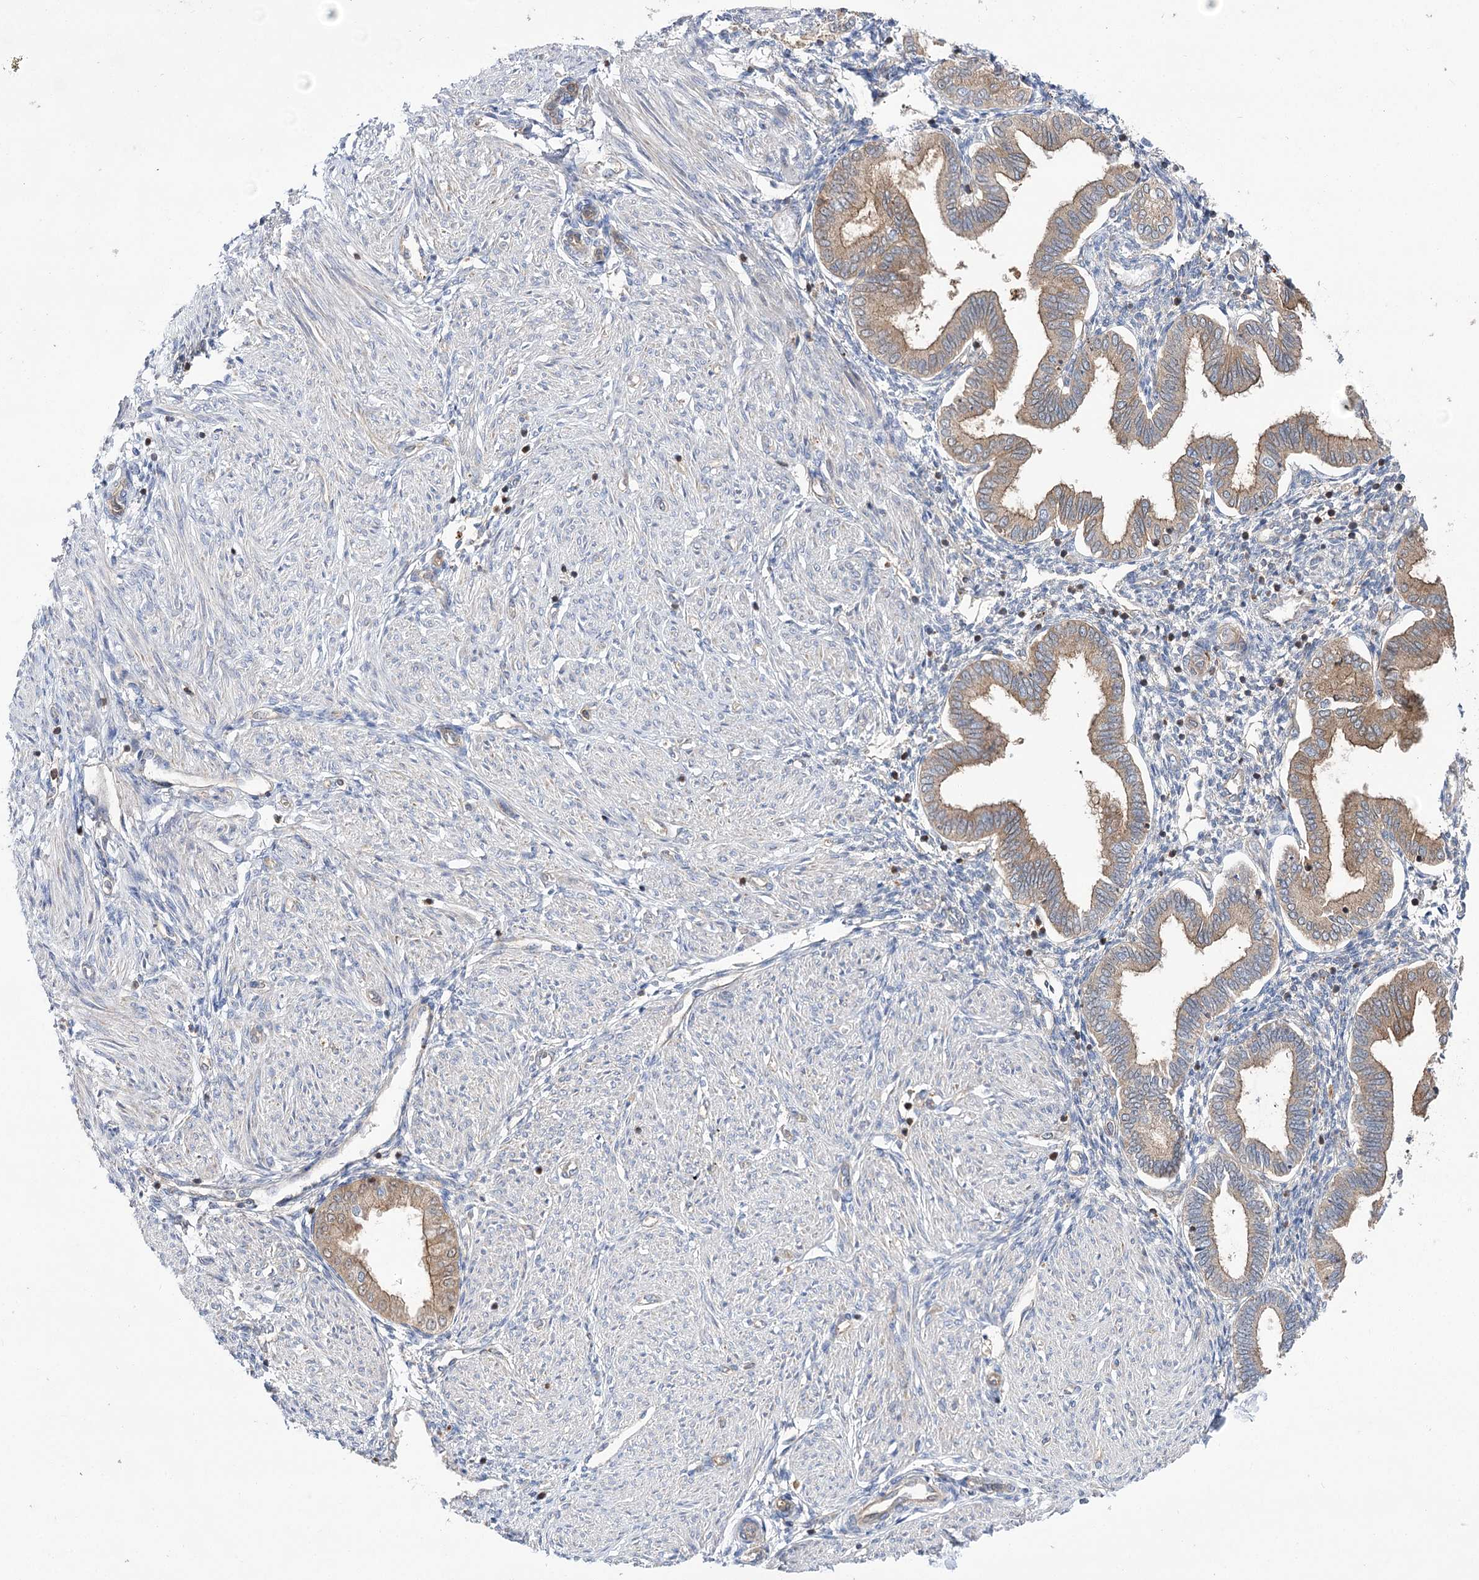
{"staining": {"intensity": "negative", "quantity": "none", "location": "none"}, "tissue": "endometrium", "cell_type": "Cells in endometrial stroma", "image_type": "normal", "snomed": [{"axis": "morphology", "description": "Normal tissue, NOS"}, {"axis": "topography", "description": "Endometrium"}], "caption": "Cells in endometrial stroma are negative for protein expression in unremarkable human endometrium. Brightfield microscopy of immunohistochemistry (IHC) stained with DAB (3,3'-diaminobenzidine) (brown) and hematoxylin (blue), captured at high magnification.", "gene": "VPS37B", "patient": {"sex": "female", "age": 53}}